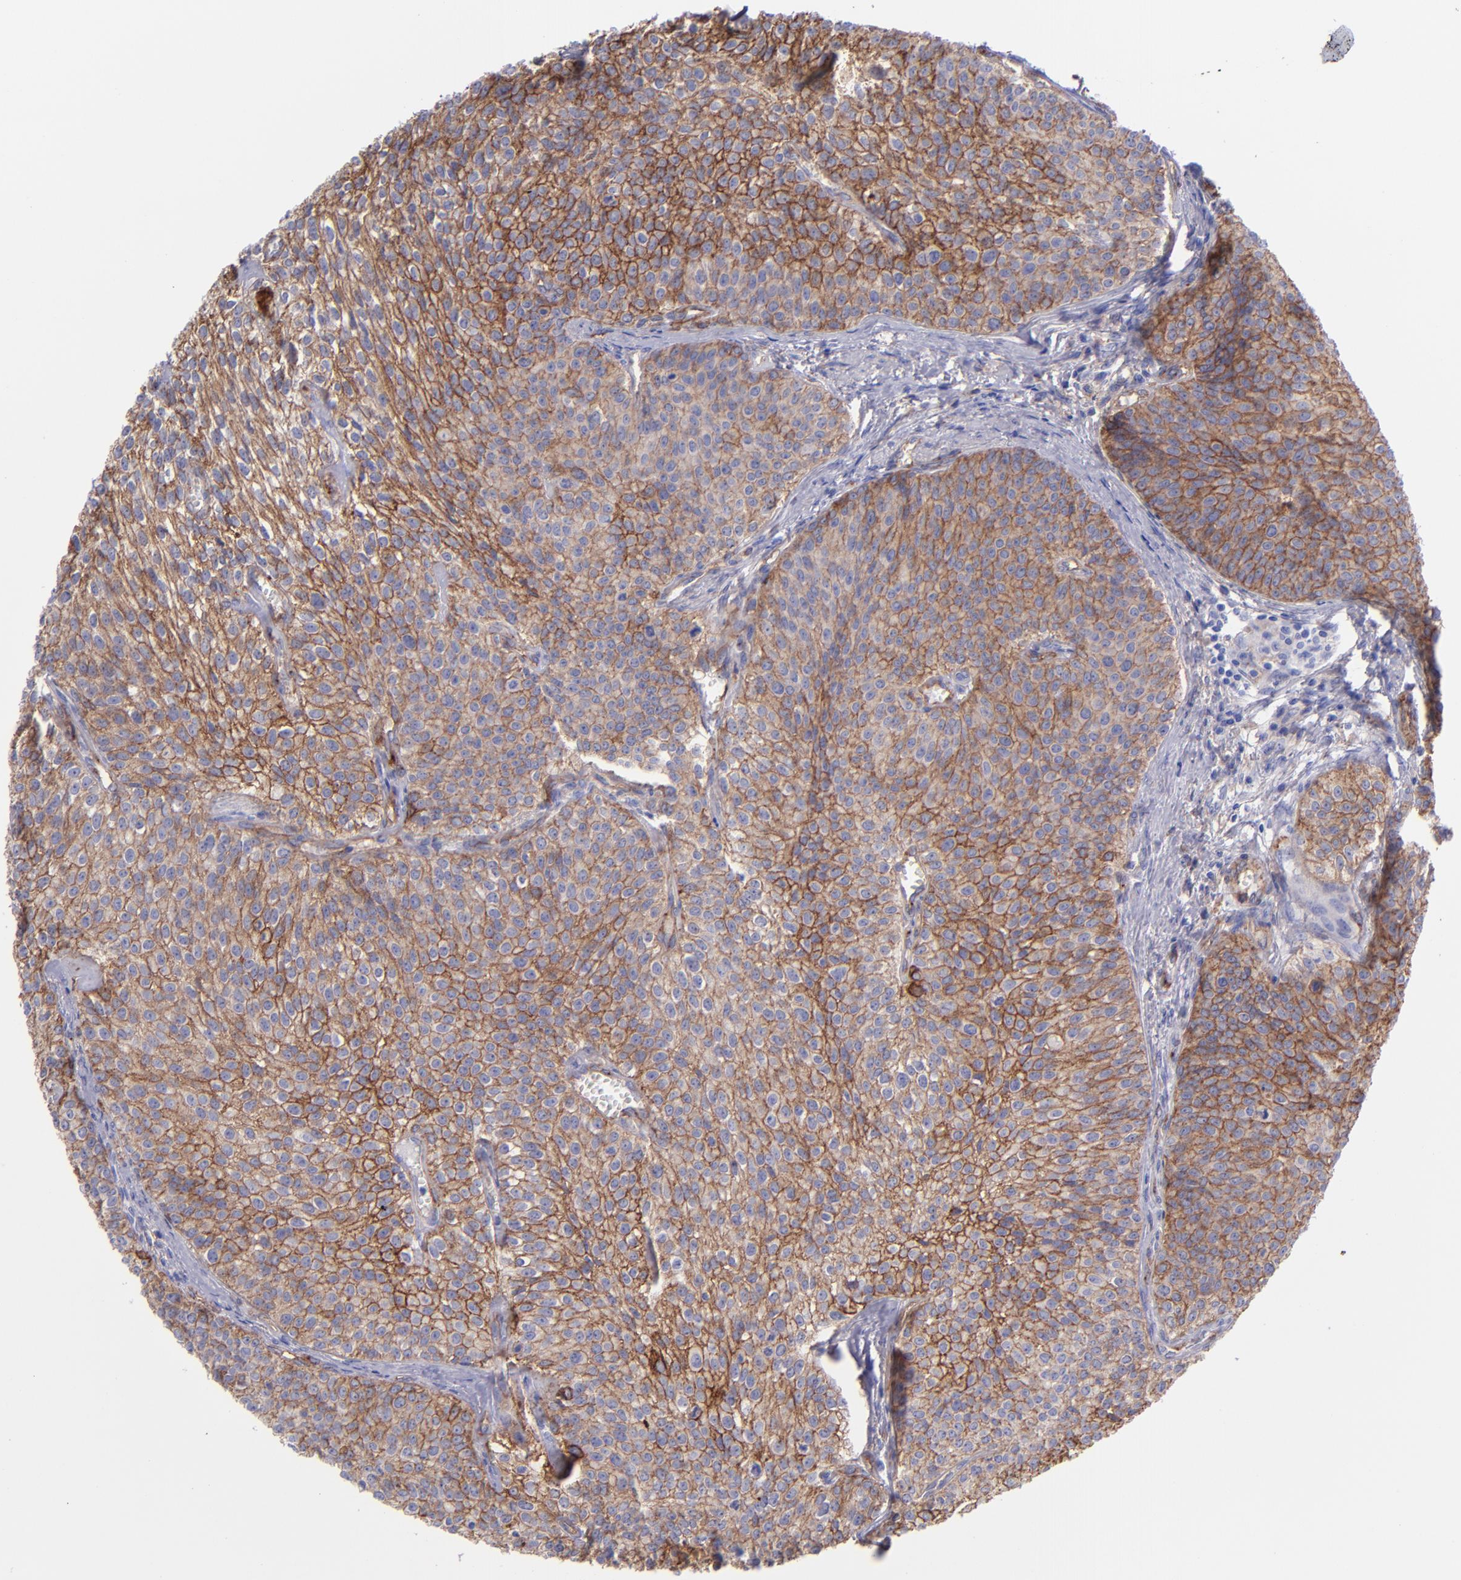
{"staining": {"intensity": "moderate", "quantity": ">75%", "location": "cytoplasmic/membranous"}, "tissue": "urothelial cancer", "cell_type": "Tumor cells", "image_type": "cancer", "snomed": [{"axis": "morphology", "description": "Urothelial carcinoma, Low grade"}, {"axis": "topography", "description": "Urinary bladder"}], "caption": "Protein staining reveals moderate cytoplasmic/membranous expression in about >75% of tumor cells in urothelial cancer. Using DAB (brown) and hematoxylin (blue) stains, captured at high magnification using brightfield microscopy.", "gene": "ITGAV", "patient": {"sex": "female", "age": 73}}